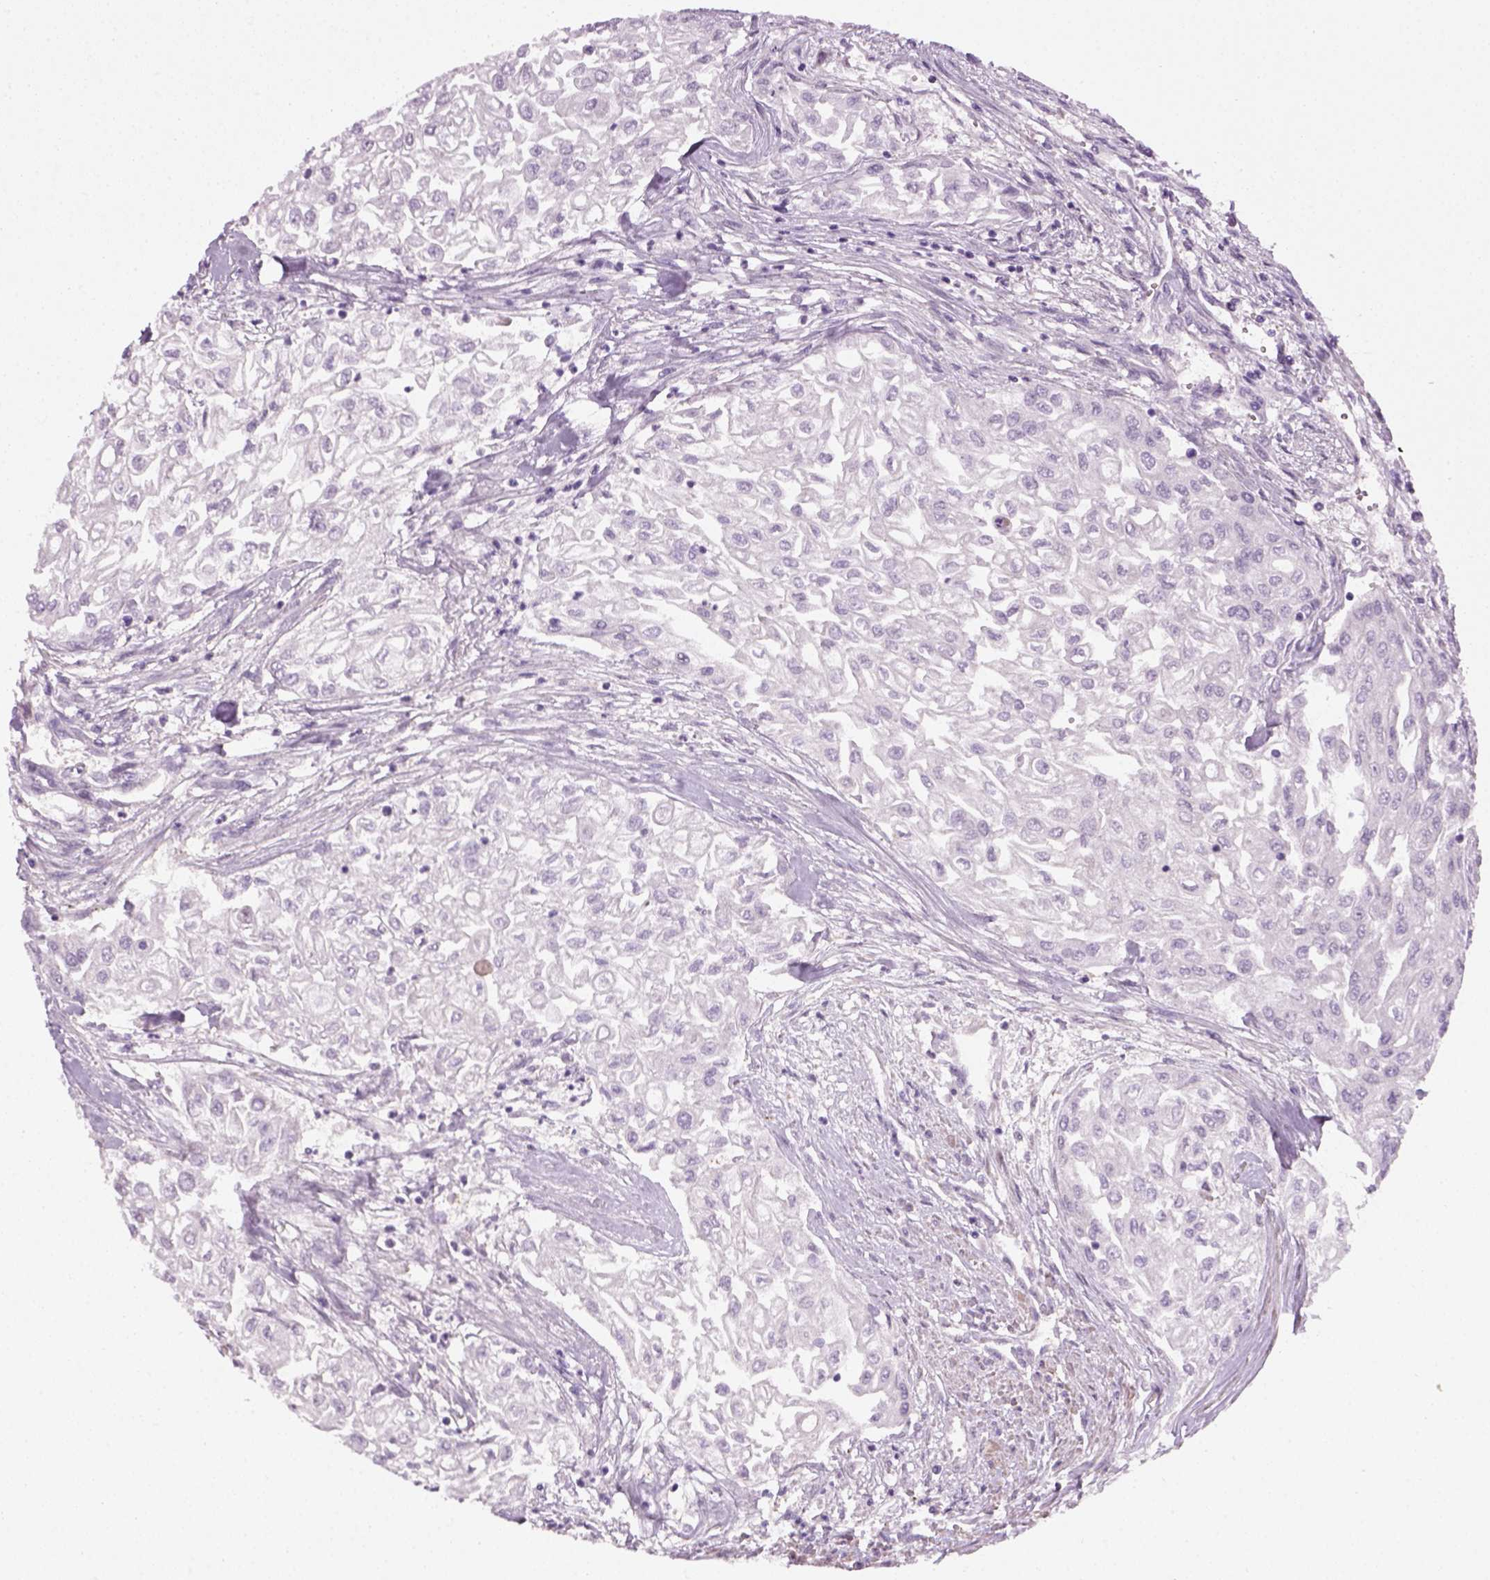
{"staining": {"intensity": "negative", "quantity": "none", "location": "none"}, "tissue": "urothelial cancer", "cell_type": "Tumor cells", "image_type": "cancer", "snomed": [{"axis": "morphology", "description": "Urothelial carcinoma, High grade"}, {"axis": "topography", "description": "Urinary bladder"}], "caption": "This is an IHC histopathology image of high-grade urothelial carcinoma. There is no staining in tumor cells.", "gene": "ELOVL3", "patient": {"sex": "male", "age": 62}}